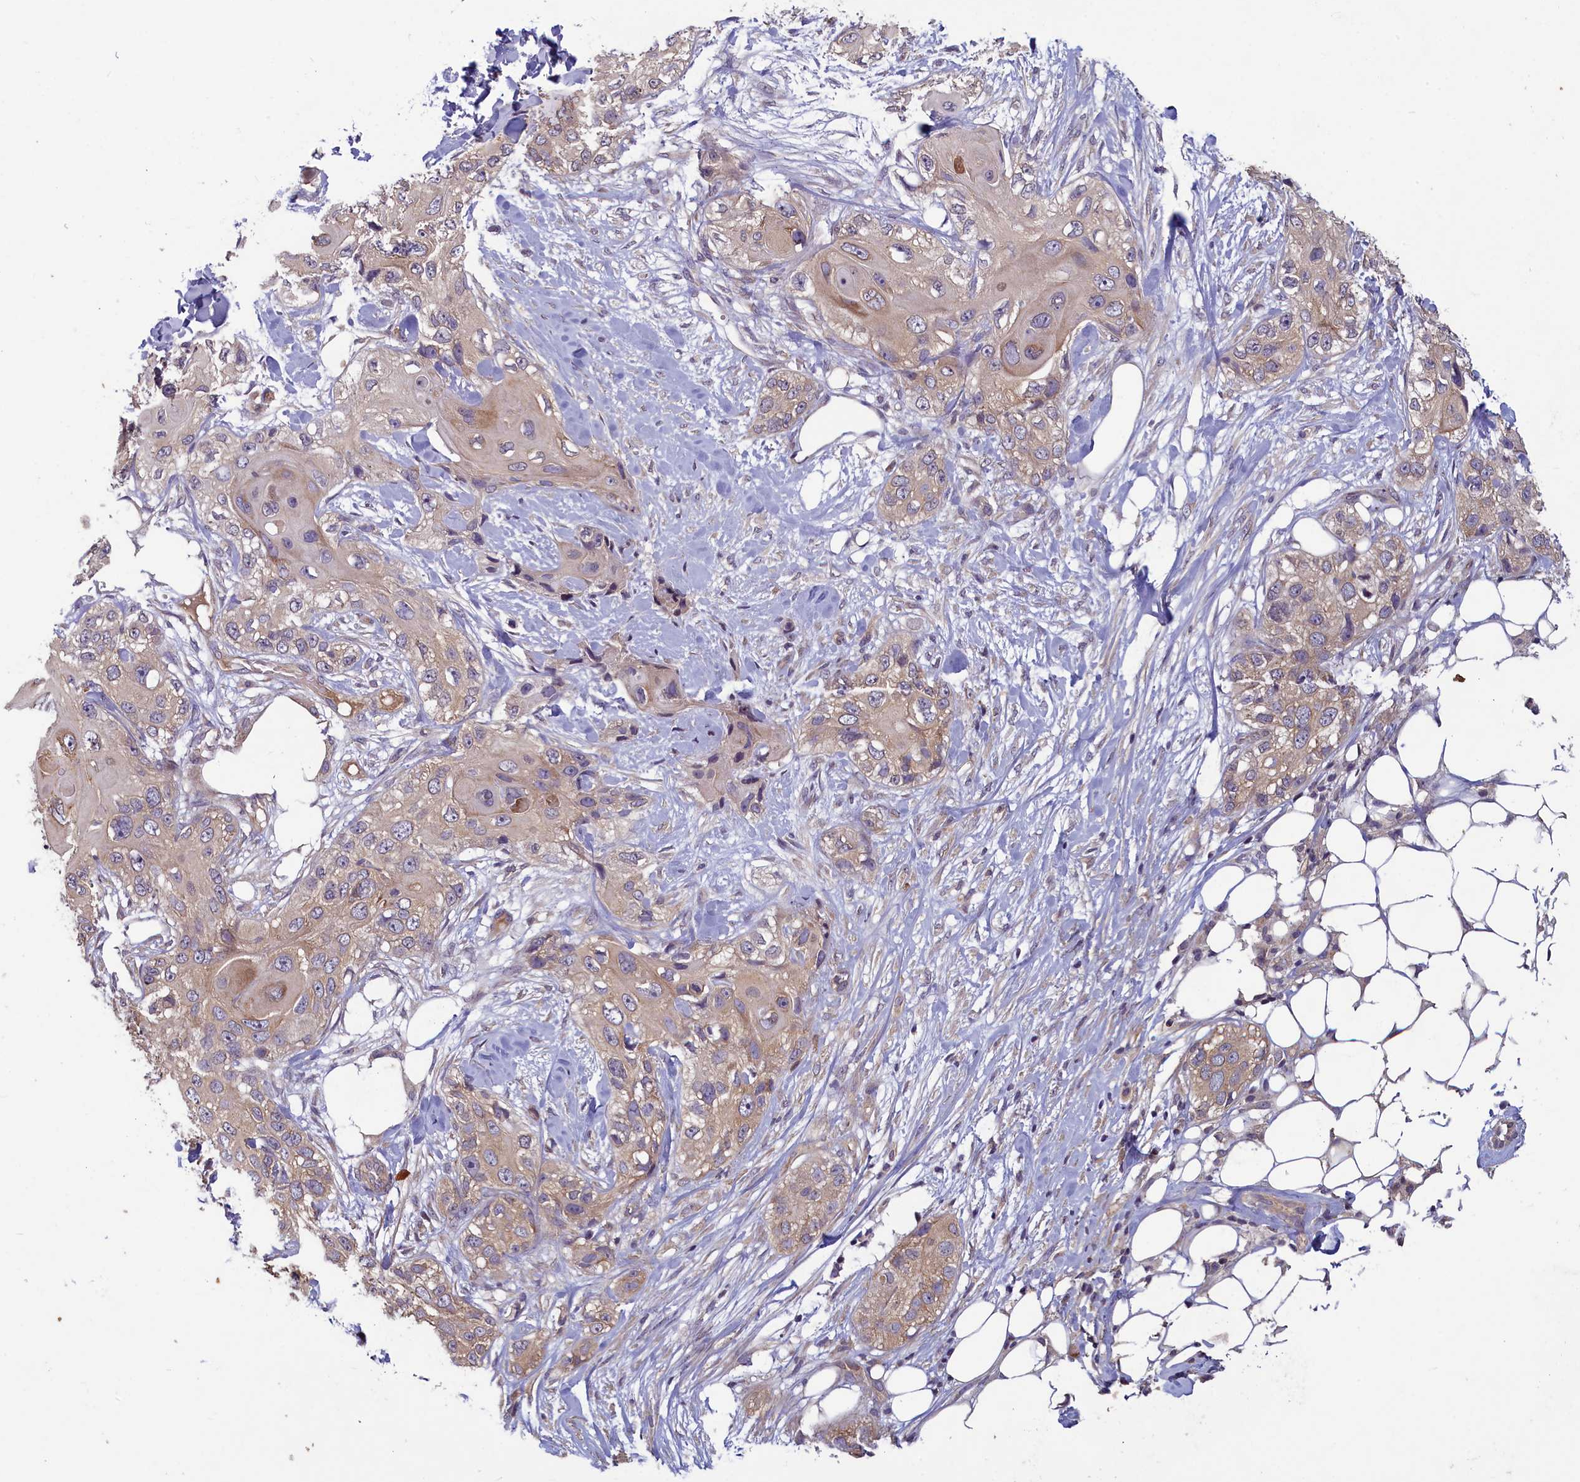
{"staining": {"intensity": "weak", "quantity": "25%-75%", "location": "cytoplasmic/membranous"}, "tissue": "skin cancer", "cell_type": "Tumor cells", "image_type": "cancer", "snomed": [{"axis": "morphology", "description": "Normal tissue, NOS"}, {"axis": "morphology", "description": "Squamous cell carcinoma, NOS"}, {"axis": "topography", "description": "Skin"}], "caption": "Protein staining of skin cancer (squamous cell carcinoma) tissue shows weak cytoplasmic/membranous expression in about 25%-75% of tumor cells.", "gene": "NUDT6", "patient": {"sex": "male", "age": 72}}